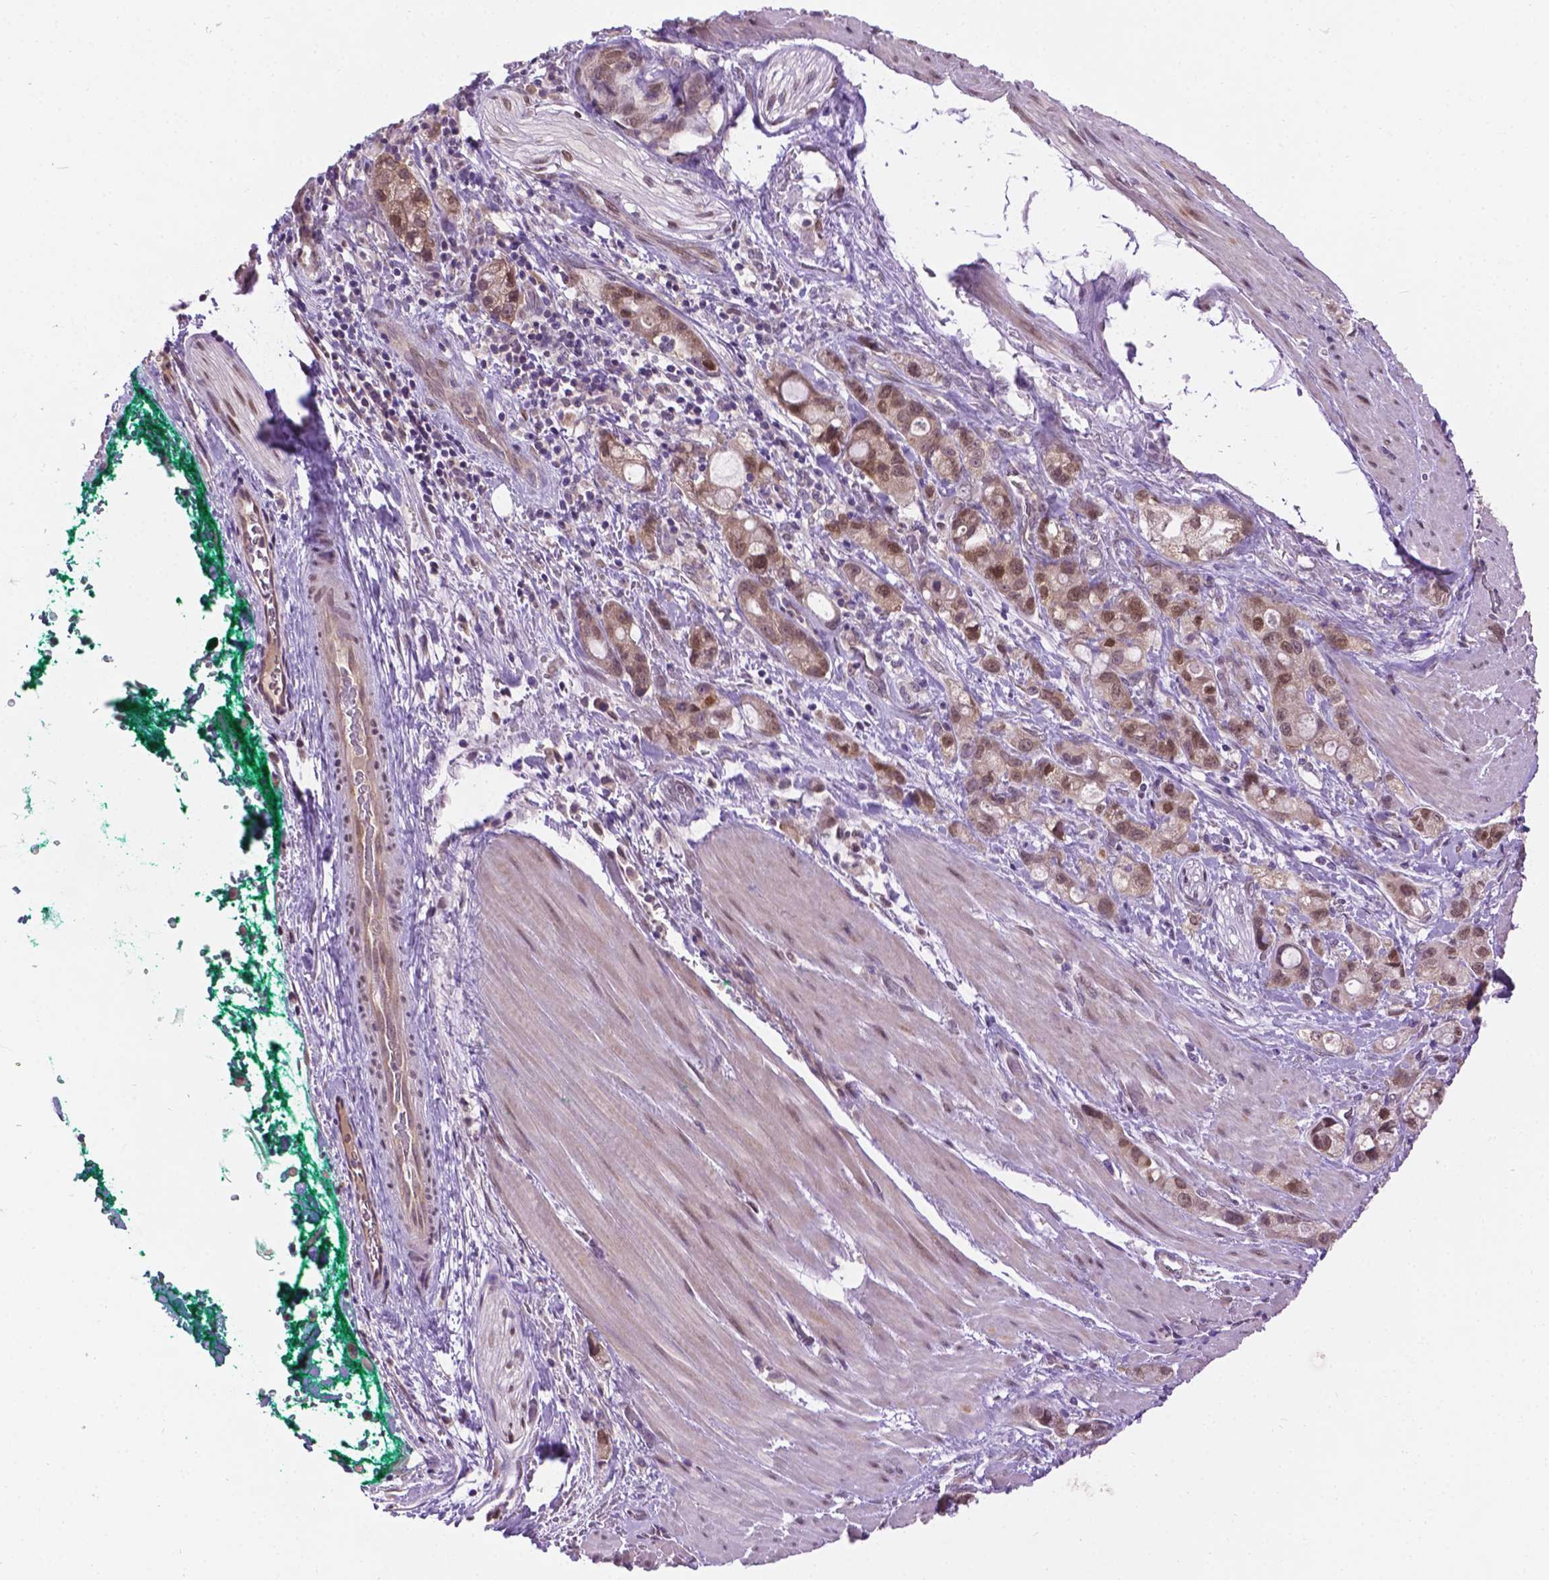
{"staining": {"intensity": "weak", "quantity": ">75%", "location": "nuclear"}, "tissue": "stomach cancer", "cell_type": "Tumor cells", "image_type": "cancer", "snomed": [{"axis": "morphology", "description": "Adenocarcinoma, NOS"}, {"axis": "topography", "description": "Stomach"}], "caption": "Brown immunohistochemical staining in stomach adenocarcinoma exhibits weak nuclear expression in approximately >75% of tumor cells. (IHC, brightfield microscopy, high magnification).", "gene": "IRF6", "patient": {"sex": "male", "age": 63}}